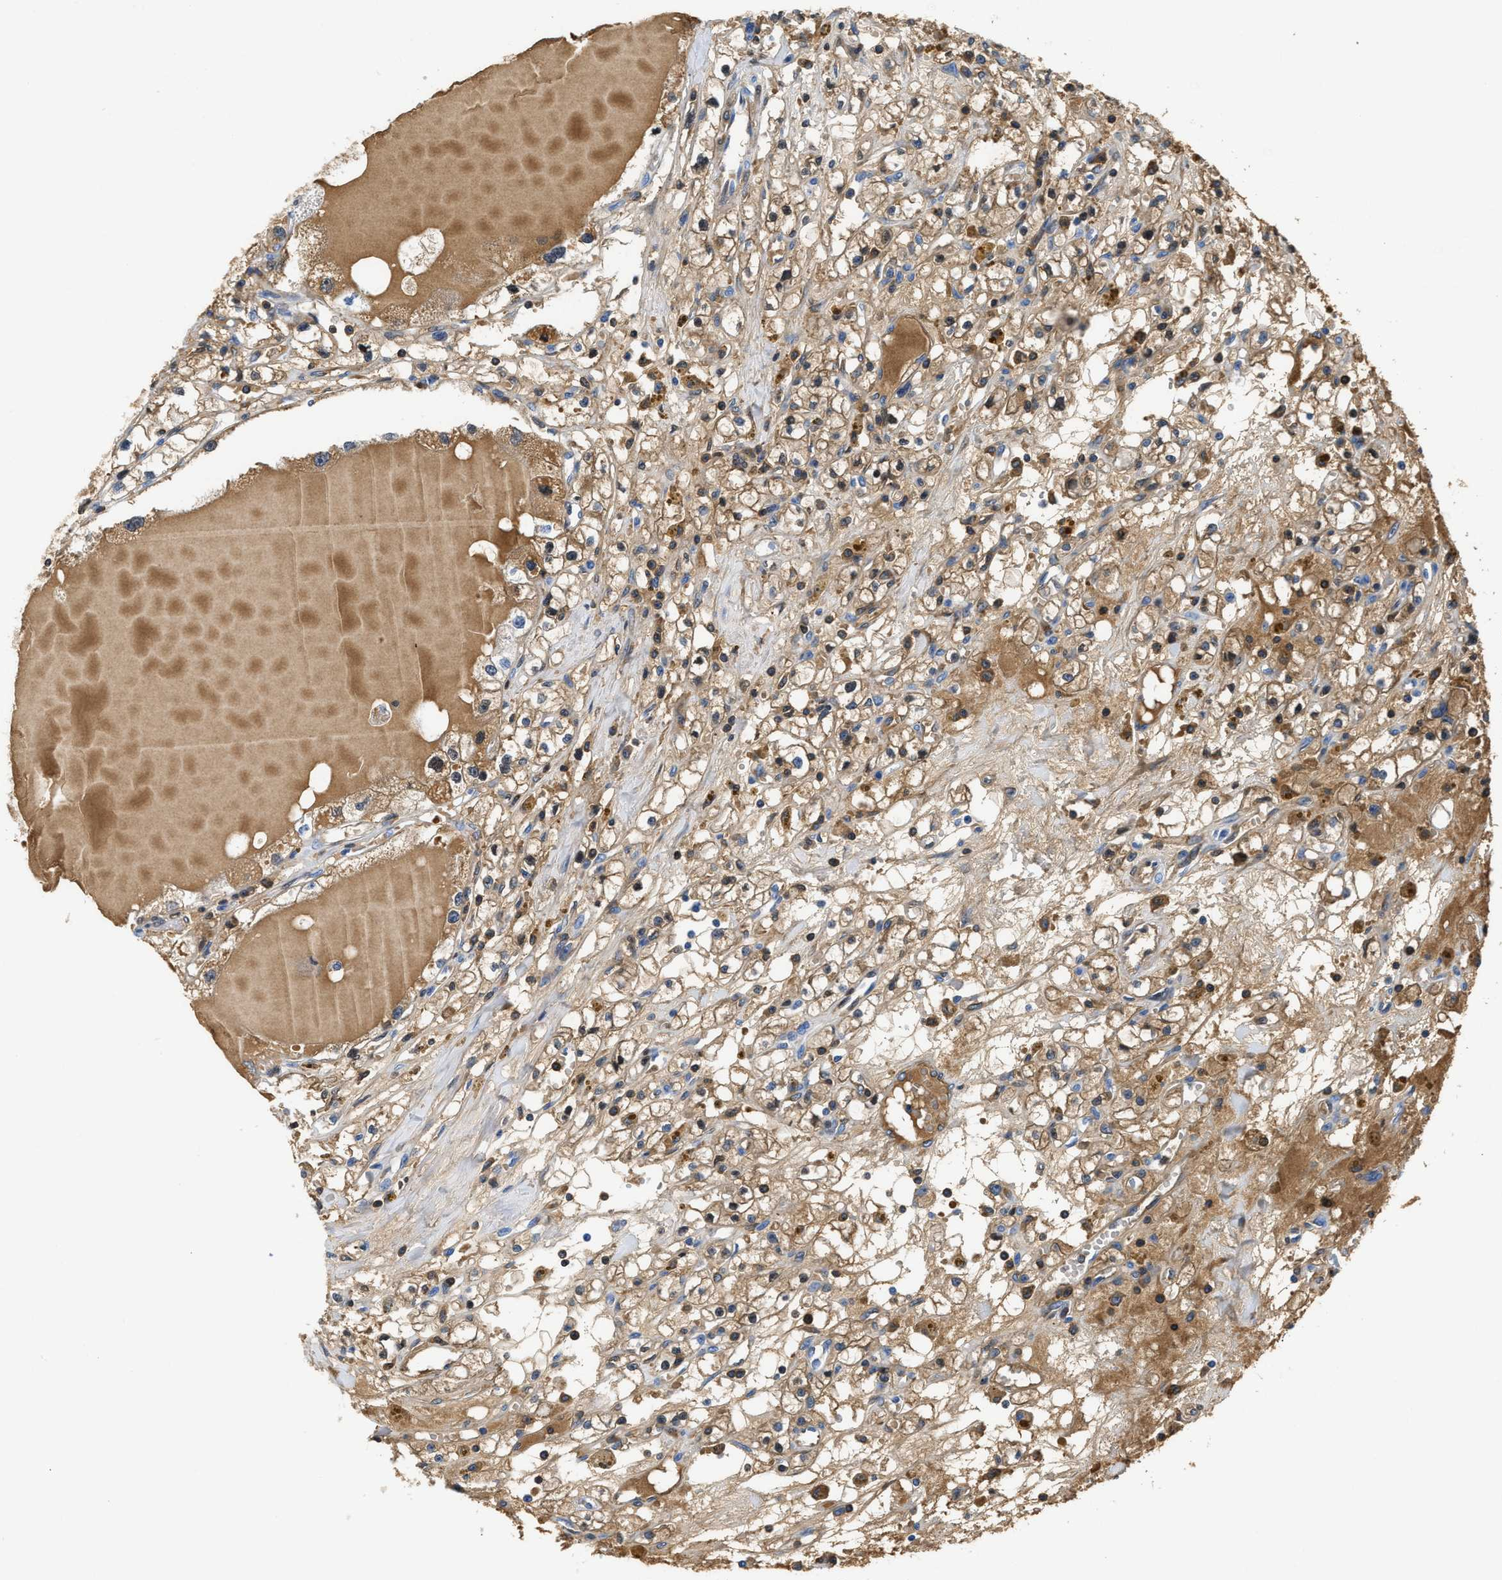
{"staining": {"intensity": "weak", "quantity": ">75%", "location": "cytoplasmic/membranous"}, "tissue": "renal cancer", "cell_type": "Tumor cells", "image_type": "cancer", "snomed": [{"axis": "morphology", "description": "Adenocarcinoma, NOS"}, {"axis": "topography", "description": "Kidney"}], "caption": "Adenocarcinoma (renal) stained for a protein (brown) reveals weak cytoplasmic/membranous positive positivity in about >75% of tumor cells.", "gene": "GC", "patient": {"sex": "male", "age": 56}}